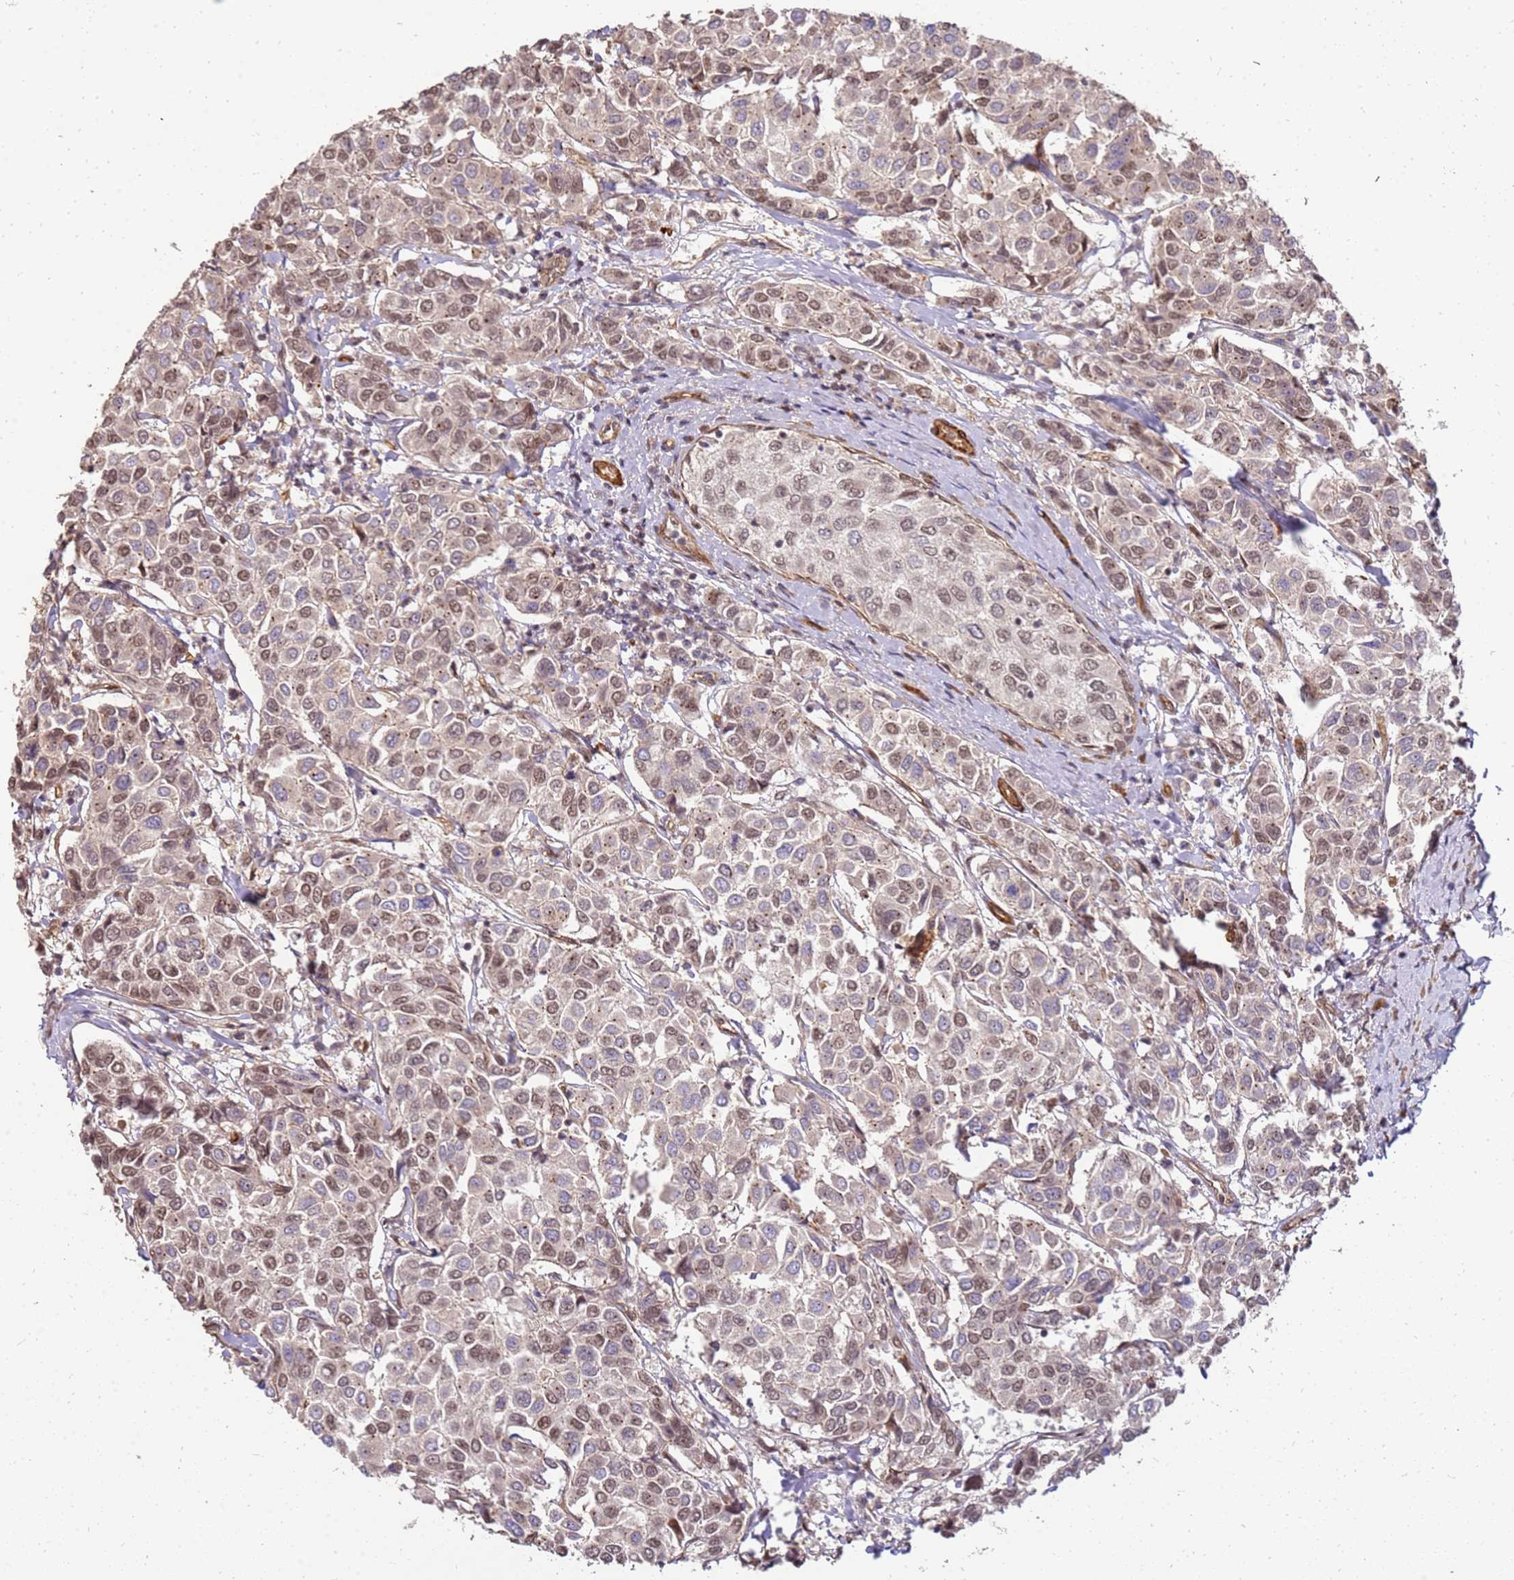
{"staining": {"intensity": "moderate", "quantity": ">75%", "location": "nuclear"}, "tissue": "breast cancer", "cell_type": "Tumor cells", "image_type": "cancer", "snomed": [{"axis": "morphology", "description": "Duct carcinoma"}, {"axis": "topography", "description": "Breast"}], "caption": "Breast cancer (infiltrating ductal carcinoma) stained with immunohistochemistry reveals moderate nuclear staining in about >75% of tumor cells.", "gene": "ST18", "patient": {"sex": "female", "age": 55}}